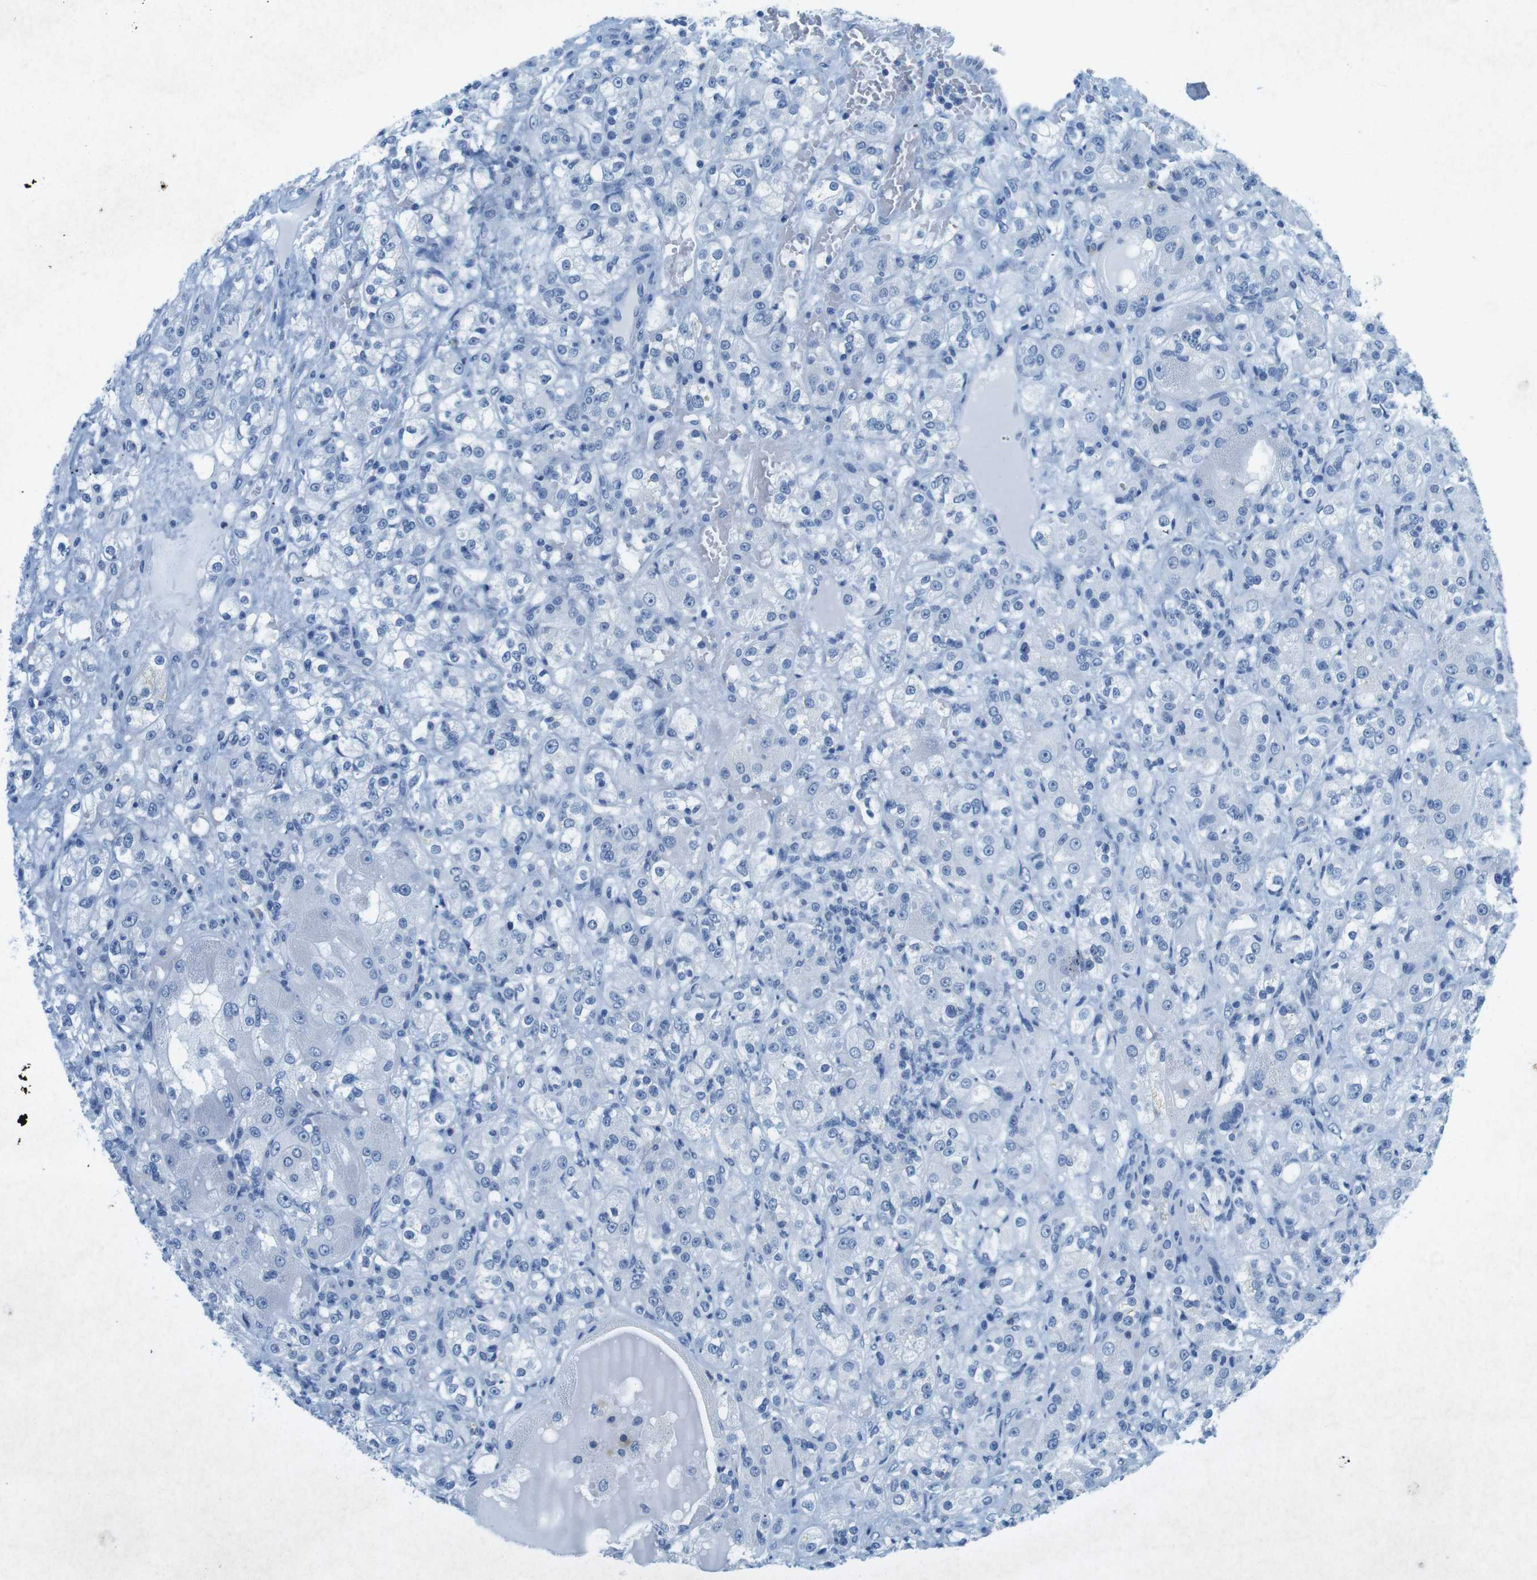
{"staining": {"intensity": "negative", "quantity": "none", "location": "none"}, "tissue": "renal cancer", "cell_type": "Tumor cells", "image_type": "cancer", "snomed": [{"axis": "morphology", "description": "Normal tissue, NOS"}, {"axis": "morphology", "description": "Adenocarcinoma, NOS"}, {"axis": "topography", "description": "Kidney"}], "caption": "A high-resolution micrograph shows immunohistochemistry staining of renal cancer, which displays no significant expression in tumor cells.", "gene": "CTAG1B", "patient": {"sex": "male", "age": 61}}